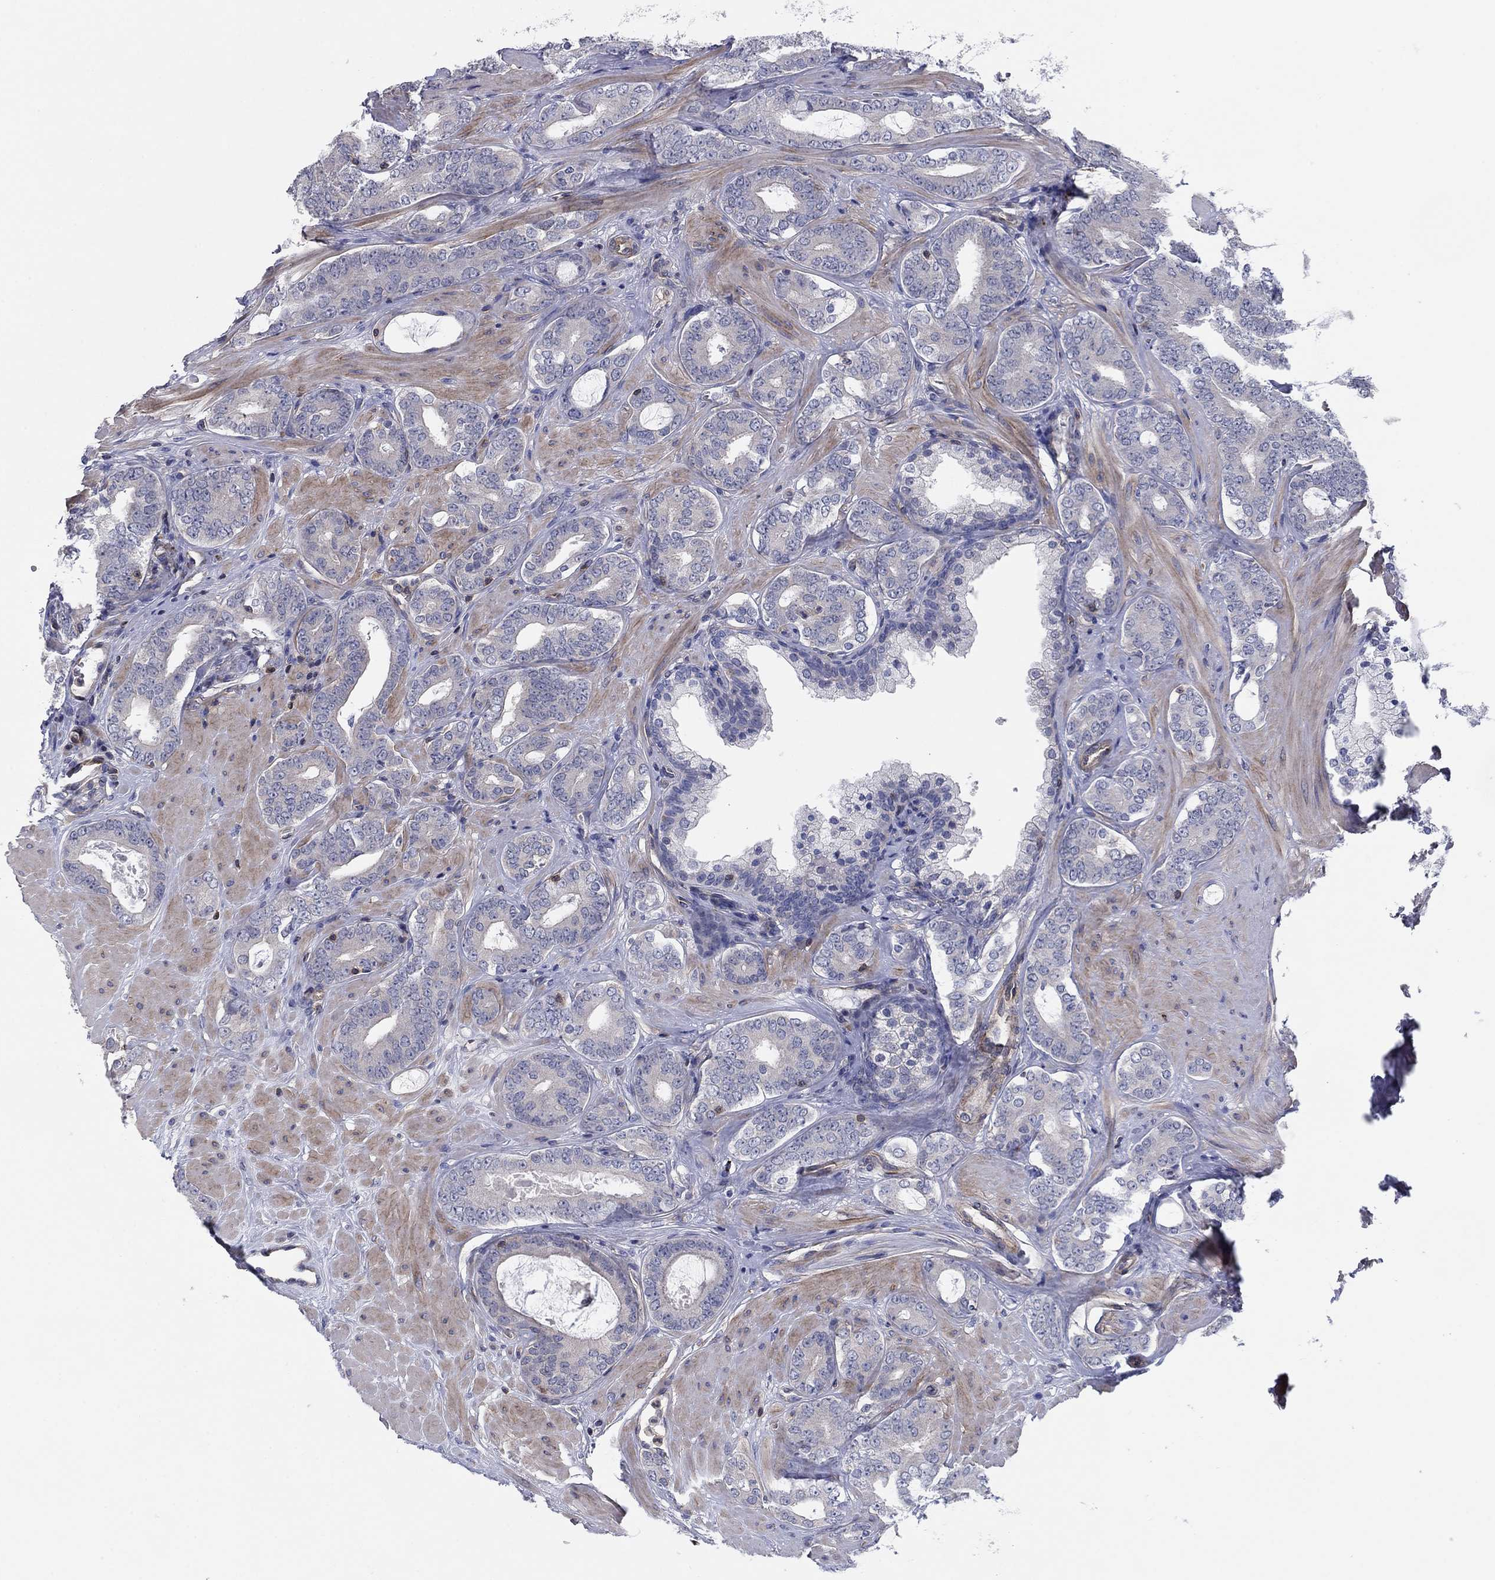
{"staining": {"intensity": "negative", "quantity": "none", "location": "none"}, "tissue": "prostate cancer", "cell_type": "Tumor cells", "image_type": "cancer", "snomed": [{"axis": "morphology", "description": "Adenocarcinoma, NOS"}, {"axis": "topography", "description": "Prostate"}], "caption": "High magnification brightfield microscopy of prostate cancer stained with DAB (brown) and counterstained with hematoxylin (blue): tumor cells show no significant expression.", "gene": "PSD4", "patient": {"sex": "male", "age": 55}}